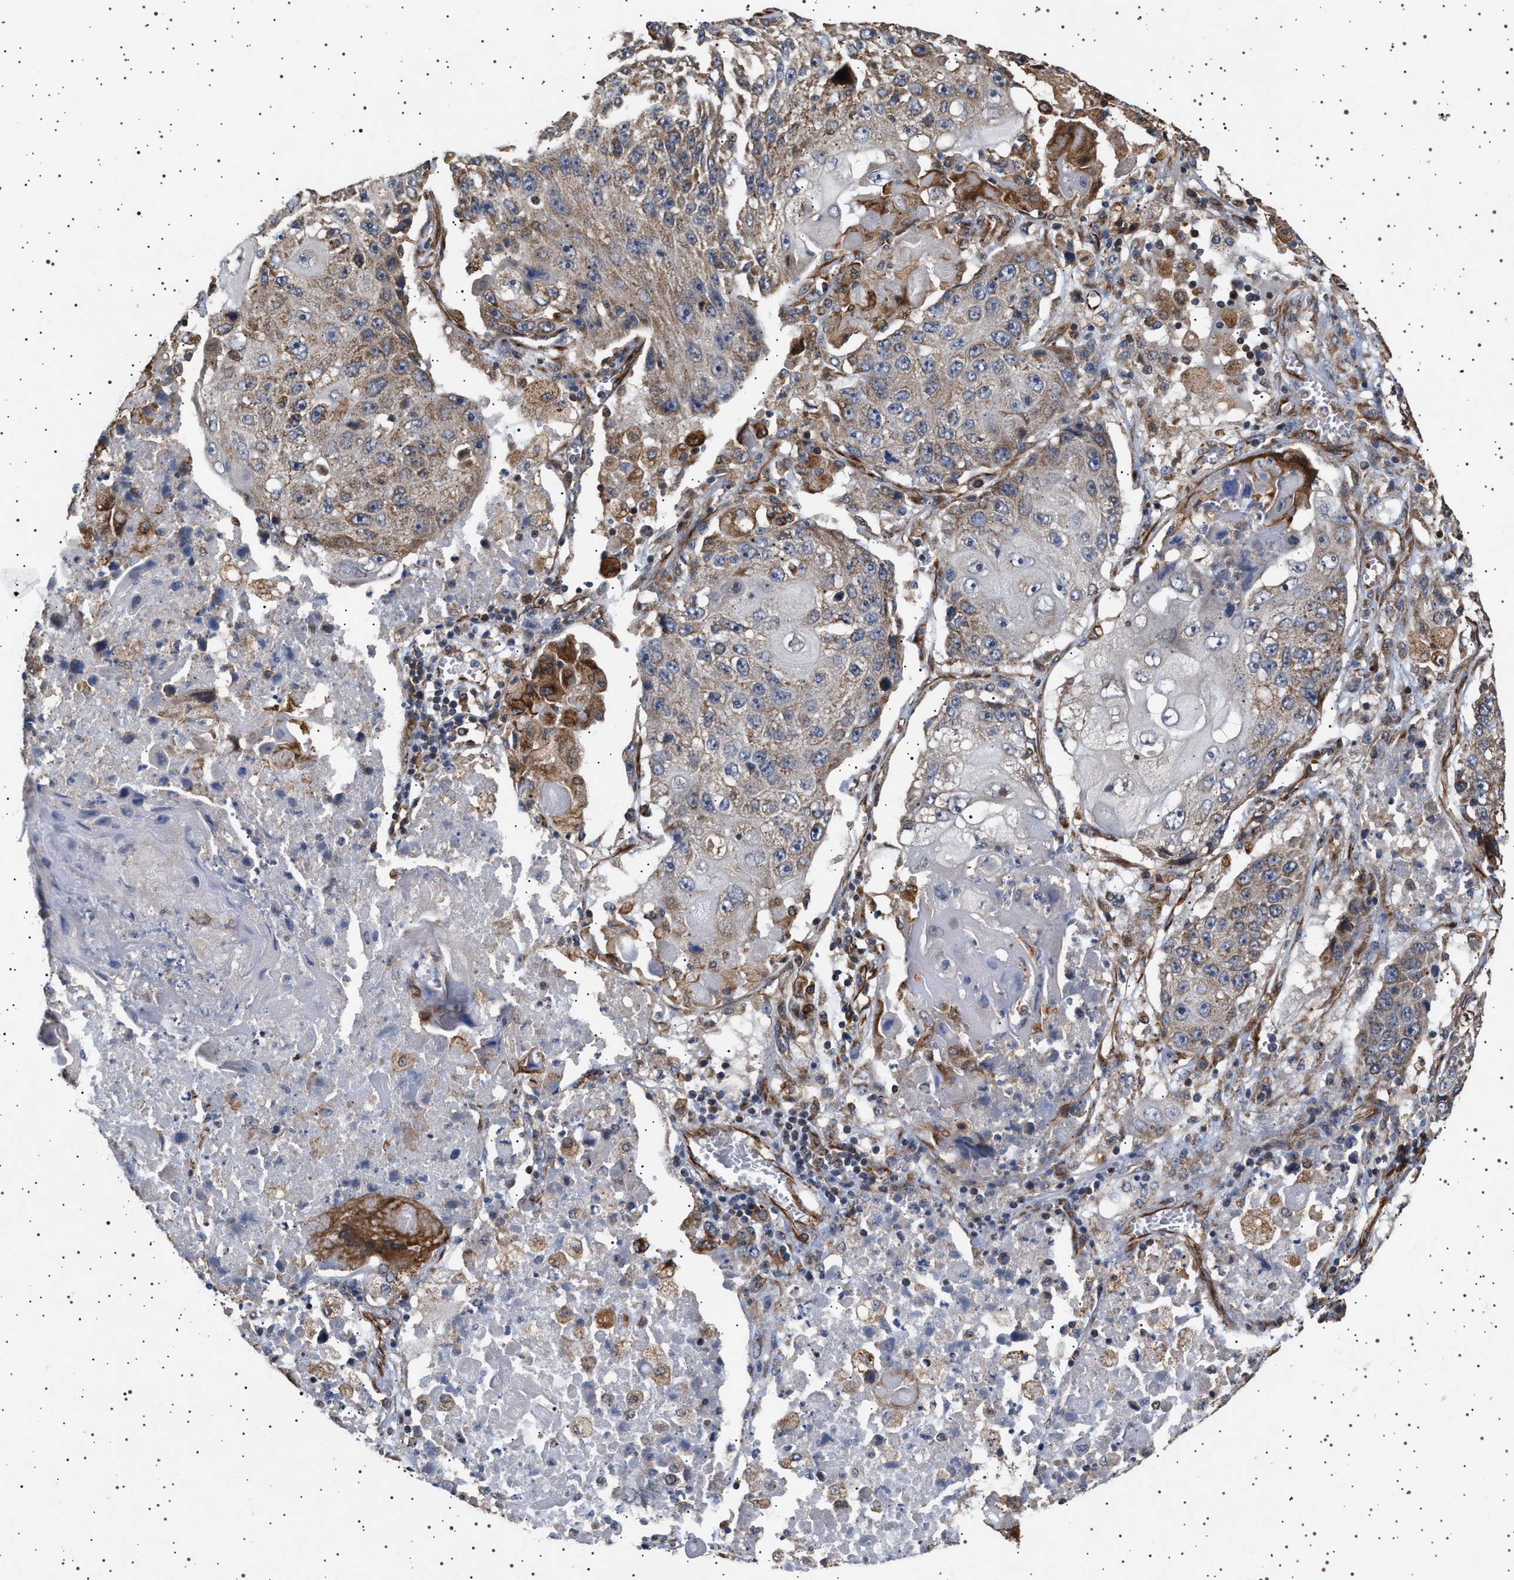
{"staining": {"intensity": "weak", "quantity": "25%-75%", "location": "cytoplasmic/membranous"}, "tissue": "lung cancer", "cell_type": "Tumor cells", "image_type": "cancer", "snomed": [{"axis": "morphology", "description": "Squamous cell carcinoma, NOS"}, {"axis": "topography", "description": "Lung"}], "caption": "An immunohistochemistry (IHC) photomicrograph of neoplastic tissue is shown. Protein staining in brown labels weak cytoplasmic/membranous positivity in squamous cell carcinoma (lung) within tumor cells.", "gene": "TRUB2", "patient": {"sex": "male", "age": 61}}